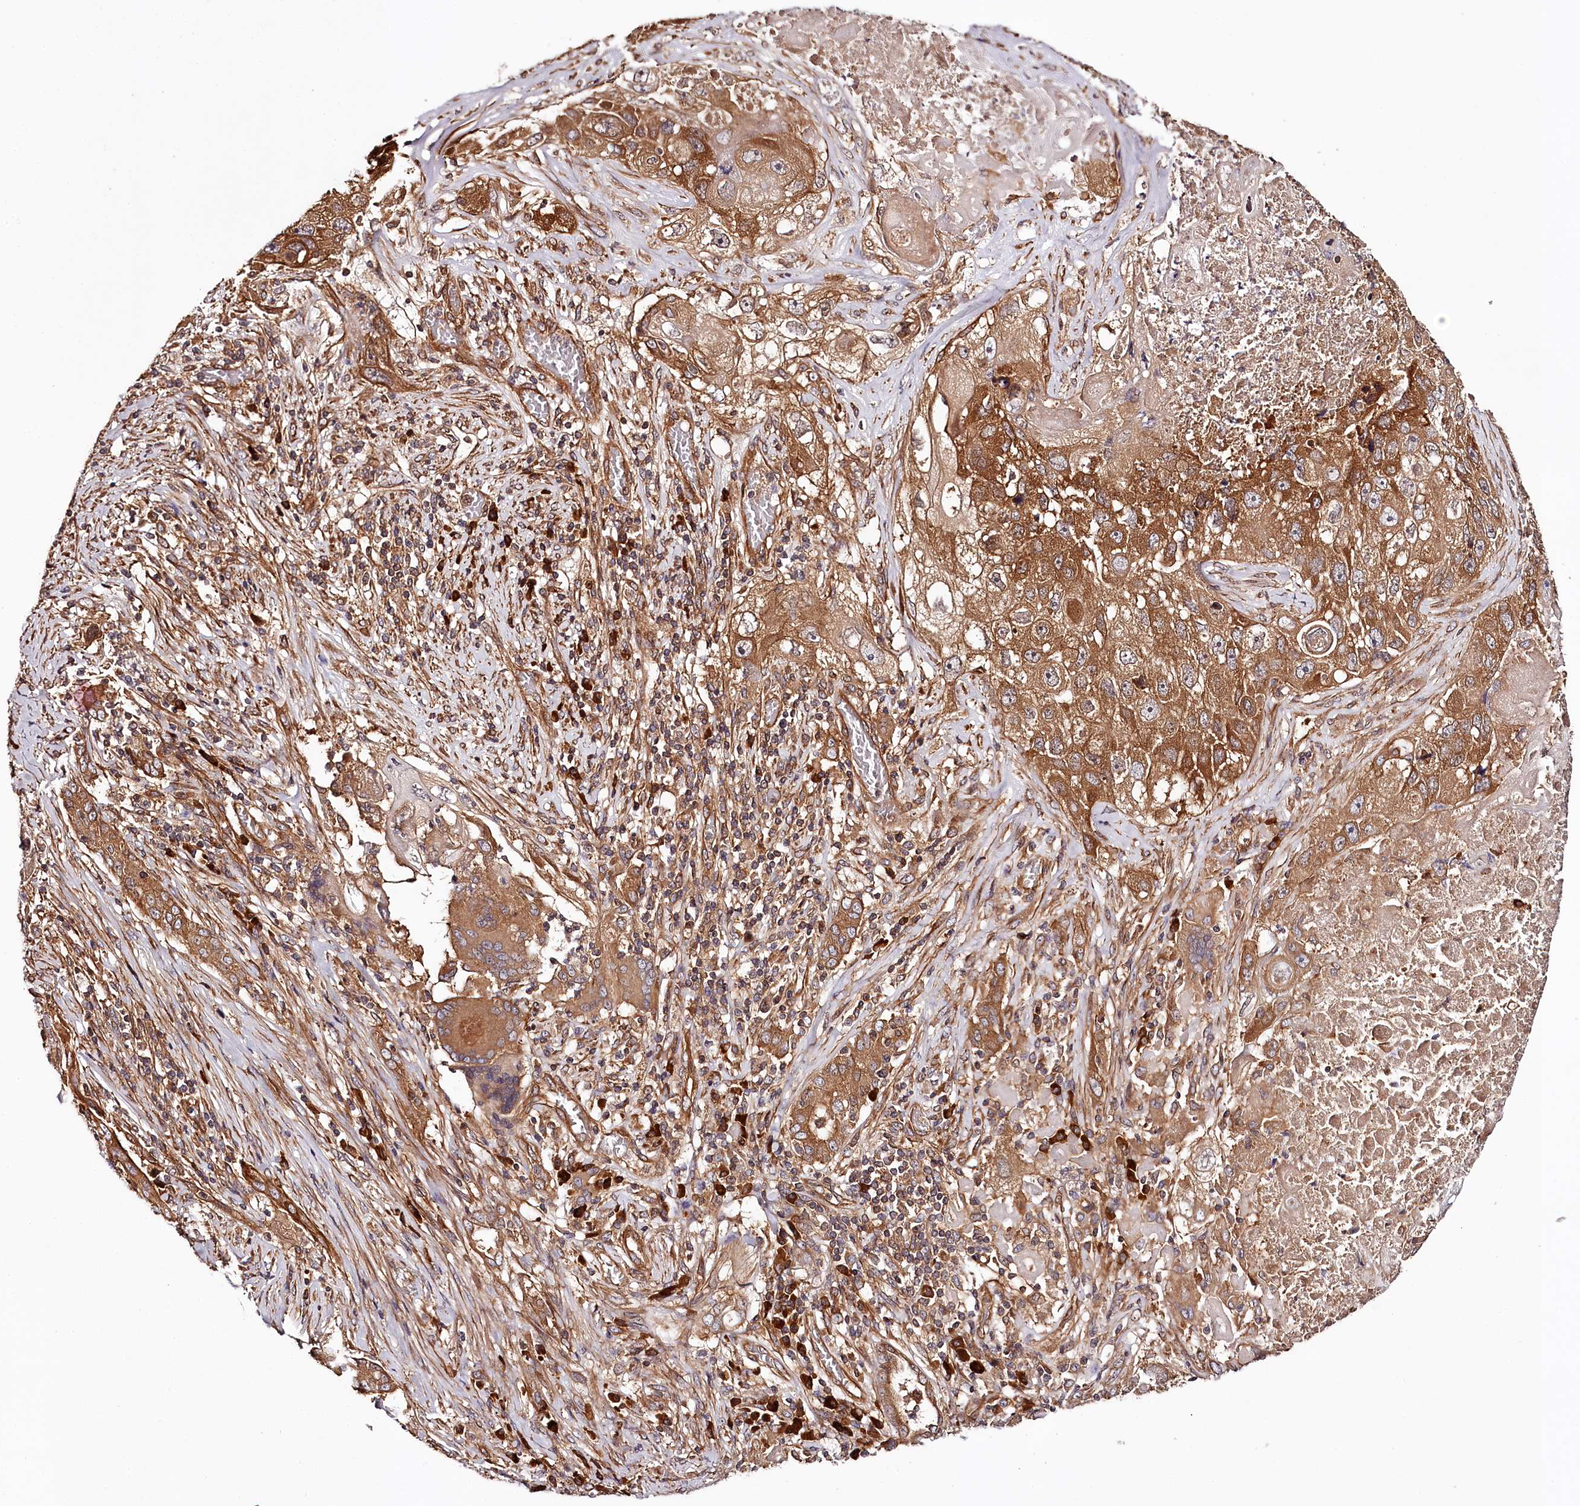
{"staining": {"intensity": "moderate", "quantity": ">75%", "location": "cytoplasmic/membranous"}, "tissue": "lung cancer", "cell_type": "Tumor cells", "image_type": "cancer", "snomed": [{"axis": "morphology", "description": "Squamous cell carcinoma, NOS"}, {"axis": "topography", "description": "Lung"}], "caption": "IHC (DAB) staining of human squamous cell carcinoma (lung) displays moderate cytoplasmic/membranous protein positivity in approximately >75% of tumor cells.", "gene": "TARS1", "patient": {"sex": "male", "age": 61}}